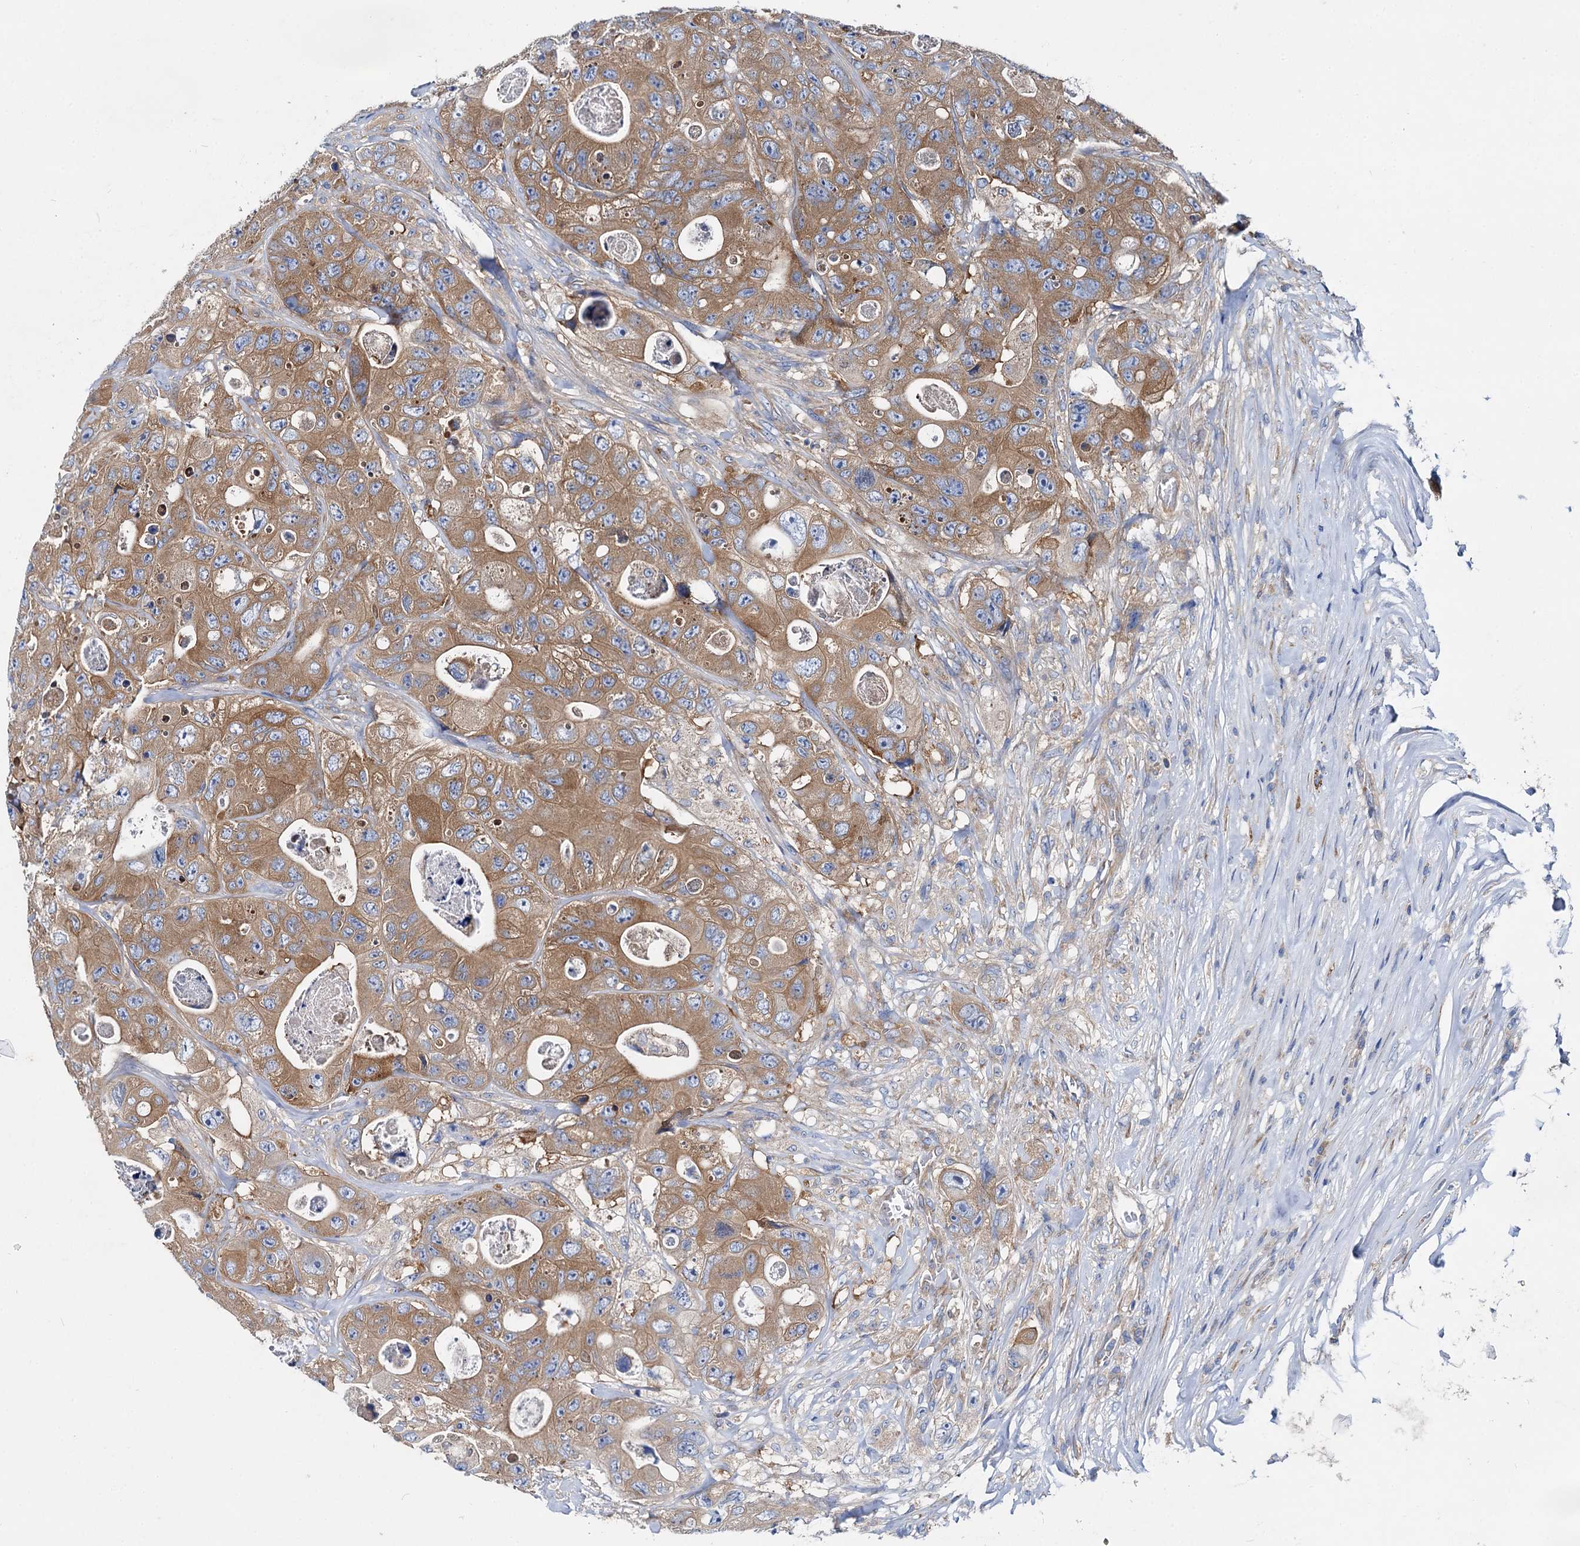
{"staining": {"intensity": "moderate", "quantity": ">75%", "location": "cytoplasmic/membranous"}, "tissue": "colorectal cancer", "cell_type": "Tumor cells", "image_type": "cancer", "snomed": [{"axis": "morphology", "description": "Adenocarcinoma, NOS"}, {"axis": "topography", "description": "Colon"}], "caption": "Colorectal adenocarcinoma stained with DAB (3,3'-diaminobenzidine) IHC displays medium levels of moderate cytoplasmic/membranous staining in about >75% of tumor cells.", "gene": "QARS1", "patient": {"sex": "female", "age": 46}}